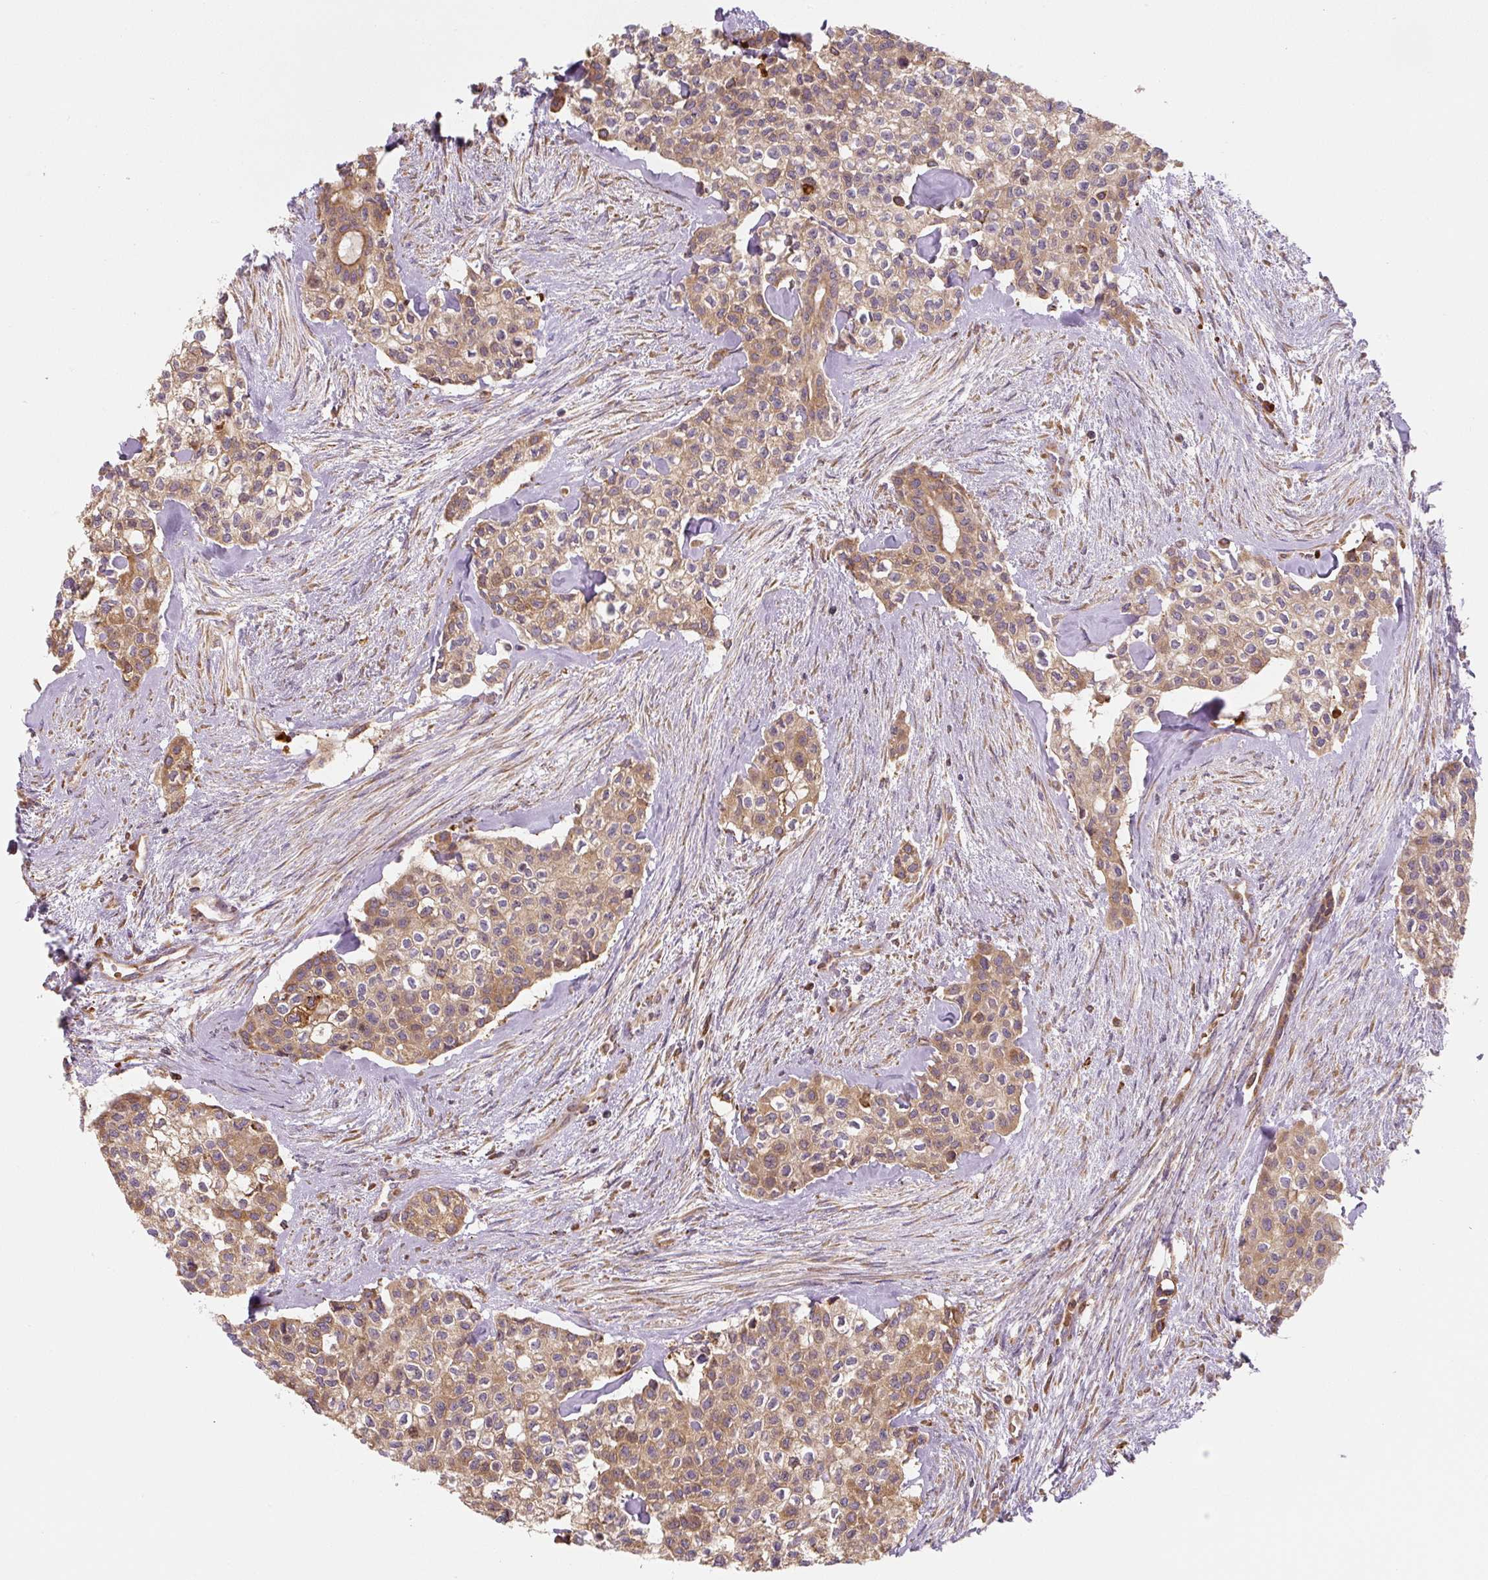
{"staining": {"intensity": "moderate", "quantity": ">75%", "location": "cytoplasmic/membranous"}, "tissue": "head and neck cancer", "cell_type": "Tumor cells", "image_type": "cancer", "snomed": [{"axis": "morphology", "description": "Adenocarcinoma, NOS"}, {"axis": "topography", "description": "Head-Neck"}], "caption": "Immunohistochemistry (IHC) photomicrograph of neoplastic tissue: head and neck cancer (adenocarcinoma) stained using immunohistochemistry reveals medium levels of moderate protein expression localized specifically in the cytoplasmic/membranous of tumor cells, appearing as a cytoplasmic/membranous brown color.", "gene": "RASA1", "patient": {"sex": "male", "age": 81}}